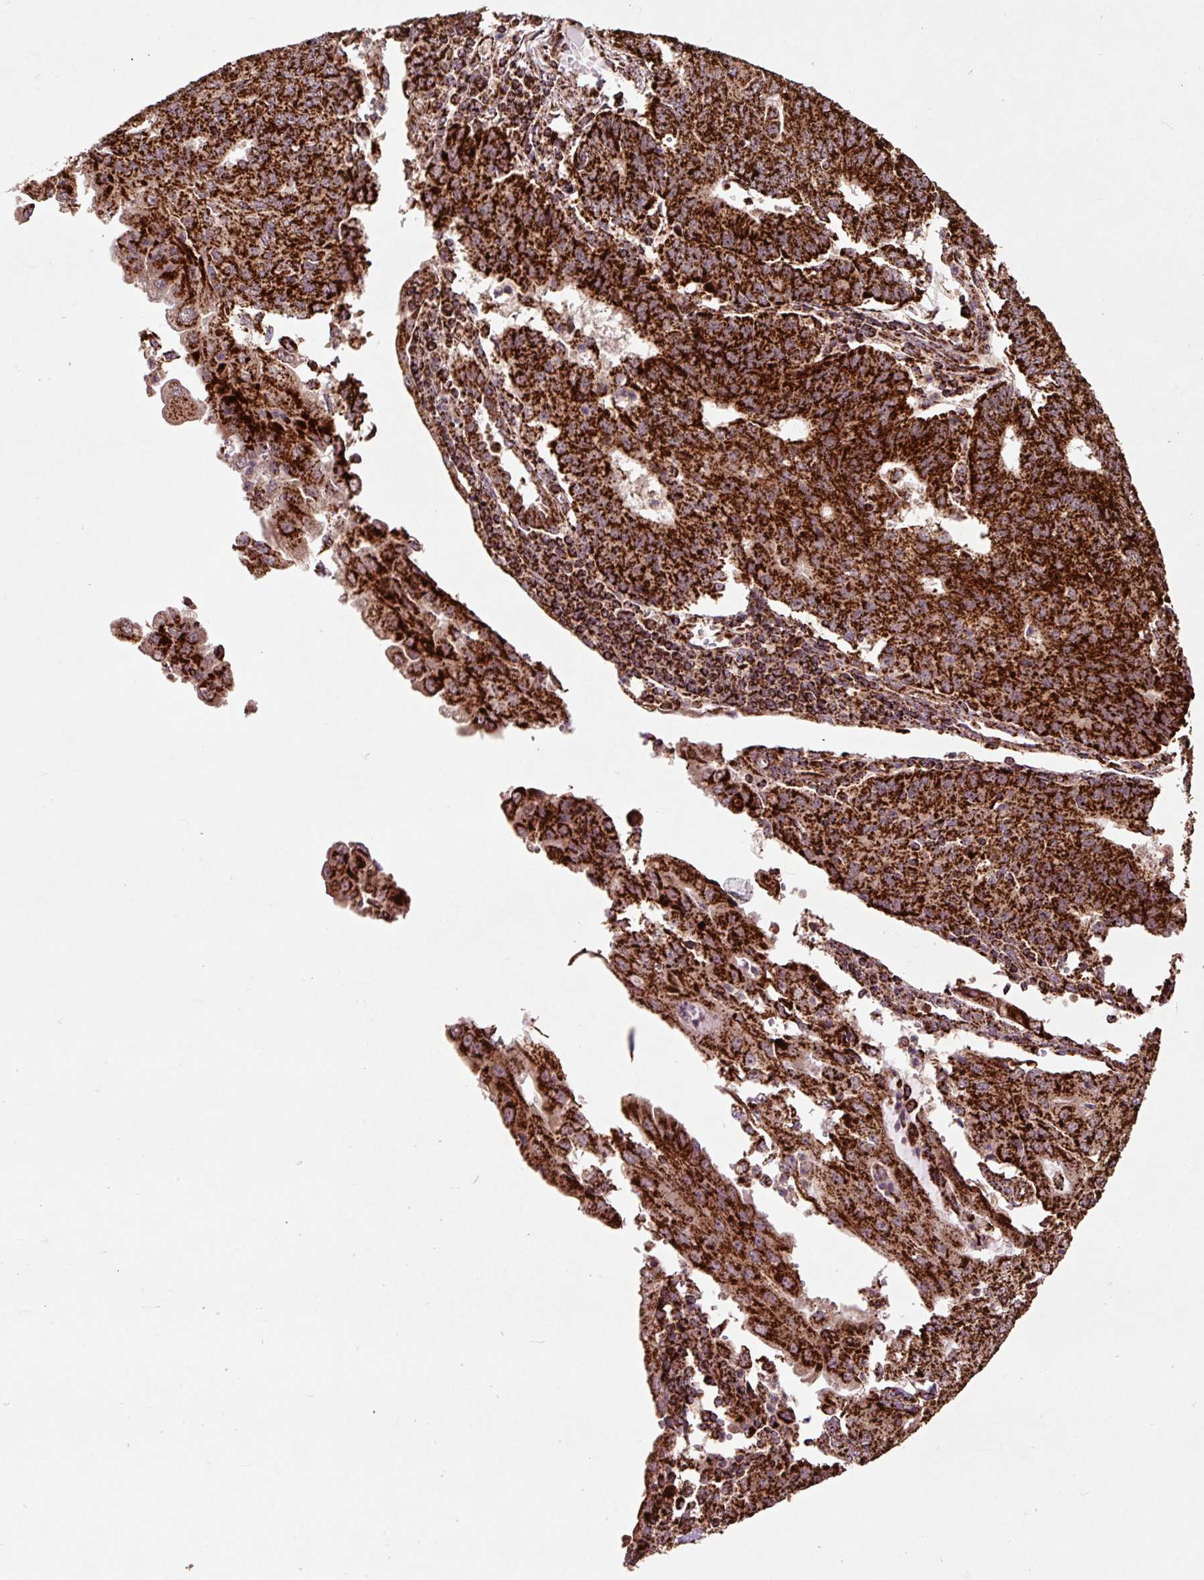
{"staining": {"intensity": "strong", "quantity": ">75%", "location": "cytoplasmic/membranous"}, "tissue": "endometrial cancer", "cell_type": "Tumor cells", "image_type": "cancer", "snomed": [{"axis": "morphology", "description": "Adenocarcinoma, NOS"}, {"axis": "topography", "description": "Endometrium"}], "caption": "Endometrial adenocarcinoma tissue reveals strong cytoplasmic/membranous expression in approximately >75% of tumor cells, visualized by immunohistochemistry.", "gene": "ATP5F1A", "patient": {"sex": "female", "age": 56}}